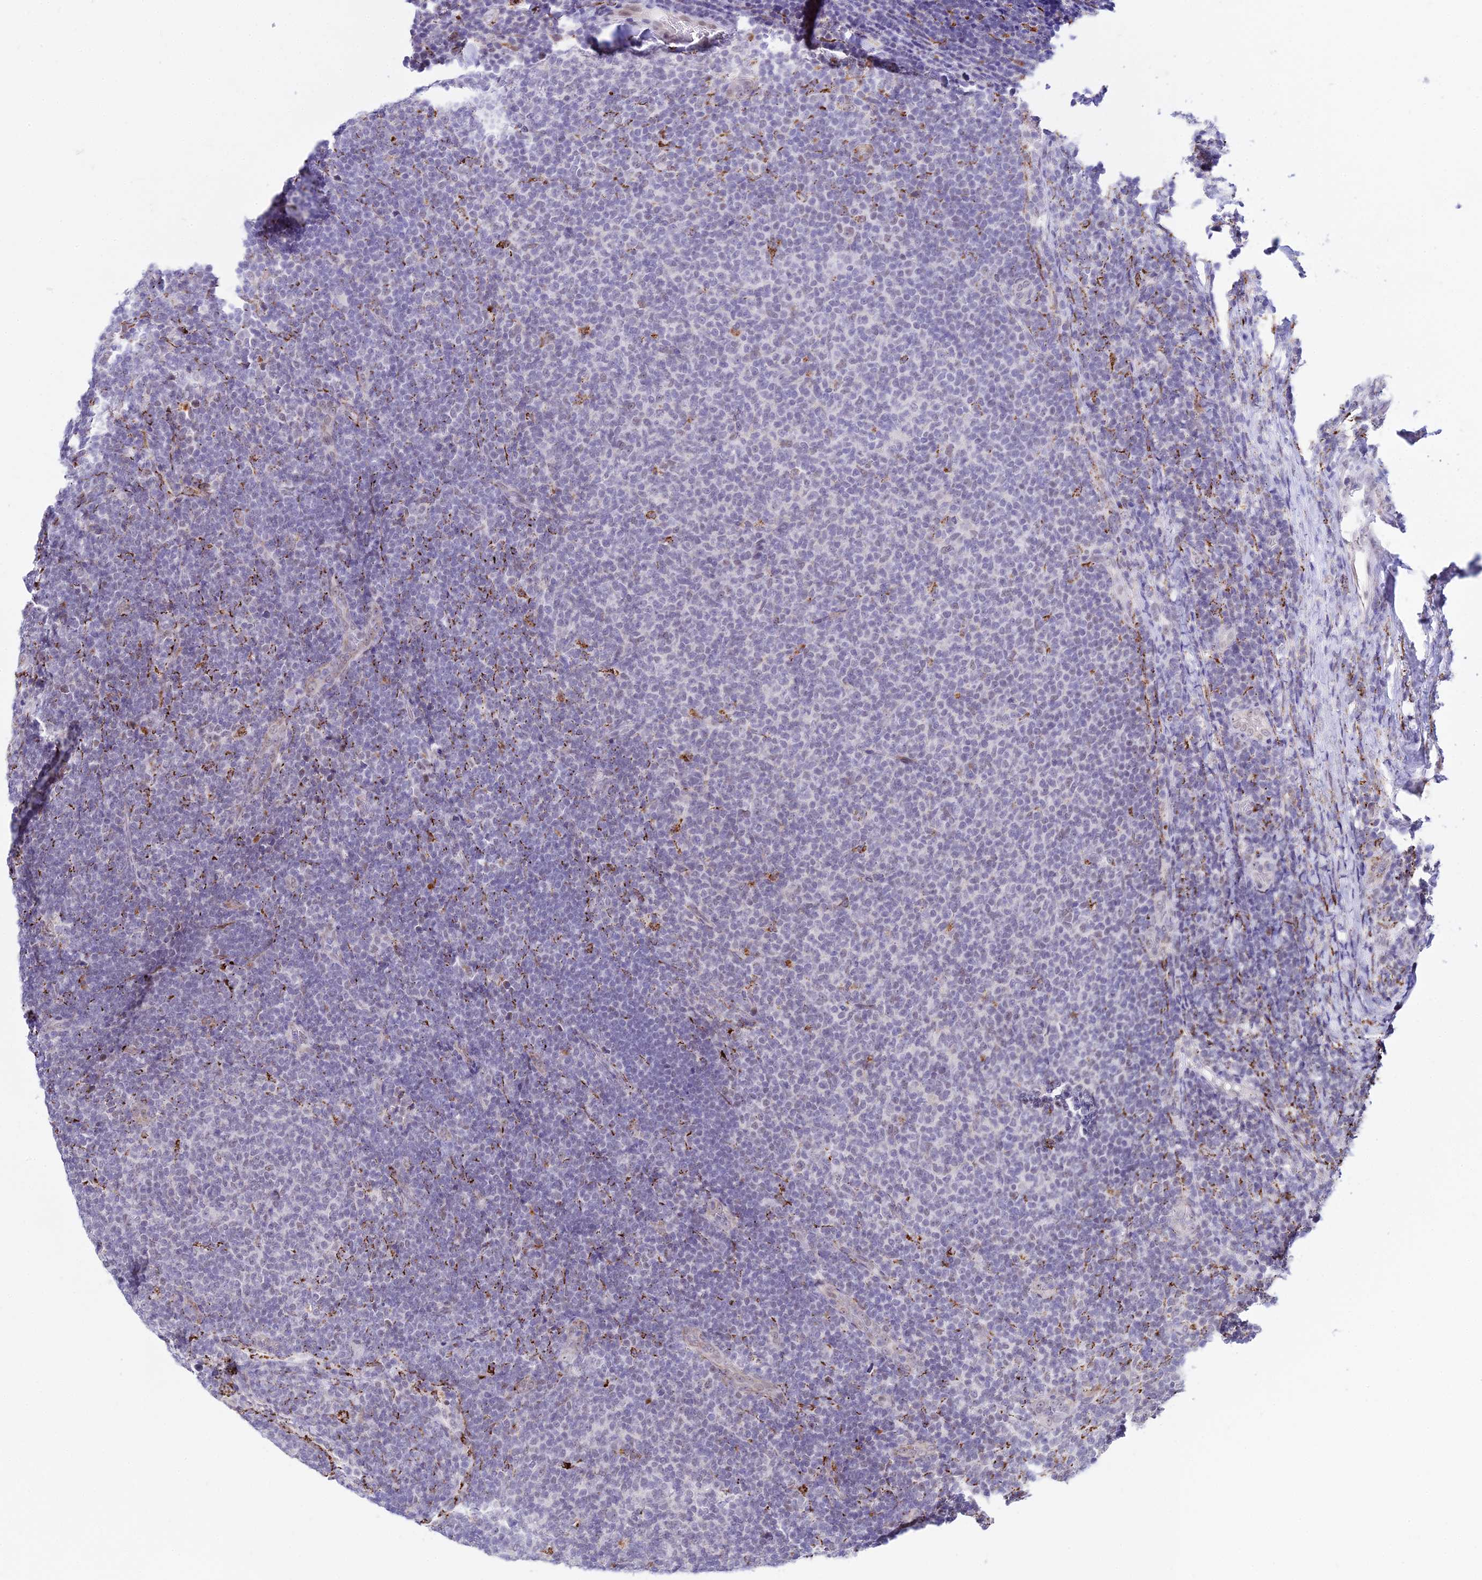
{"staining": {"intensity": "negative", "quantity": "none", "location": "none"}, "tissue": "lymphoma", "cell_type": "Tumor cells", "image_type": "cancer", "snomed": [{"axis": "morphology", "description": "Malignant lymphoma, non-Hodgkin's type, Low grade"}, {"axis": "topography", "description": "Lymph node"}], "caption": "DAB immunohistochemical staining of human malignant lymphoma, non-Hodgkin's type (low-grade) exhibits no significant expression in tumor cells. (DAB IHC, high magnification).", "gene": "C6orf163", "patient": {"sex": "male", "age": 66}}